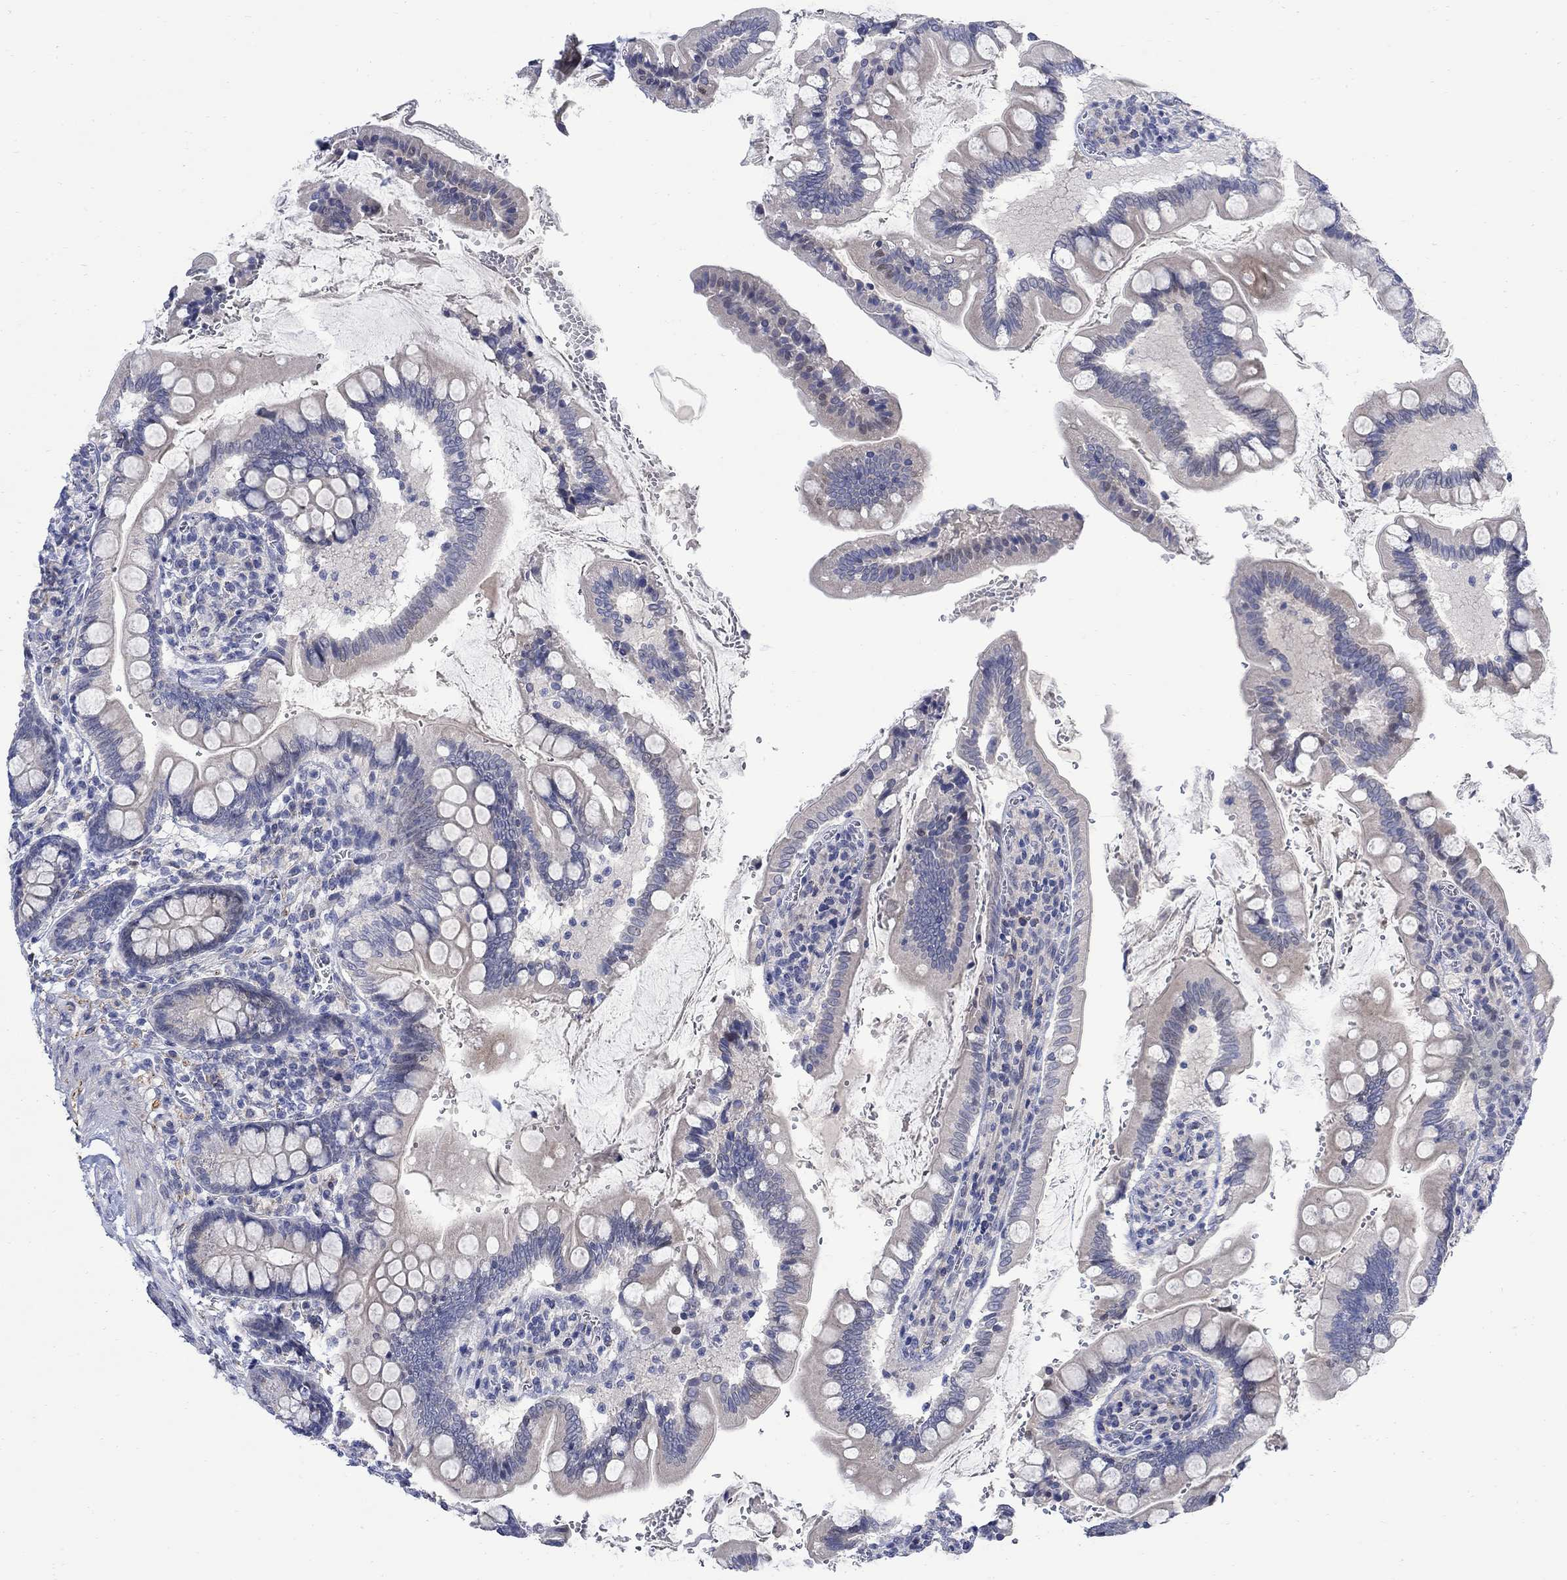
{"staining": {"intensity": "negative", "quantity": "none", "location": "none"}, "tissue": "small intestine", "cell_type": "Glandular cells", "image_type": "normal", "snomed": [{"axis": "morphology", "description": "Normal tissue, NOS"}, {"axis": "topography", "description": "Small intestine"}], "caption": "Immunohistochemistry (IHC) image of unremarkable small intestine: human small intestine stained with DAB (3,3'-diaminobenzidine) exhibits no significant protein staining in glandular cells.", "gene": "DLK1", "patient": {"sex": "female", "age": 56}}